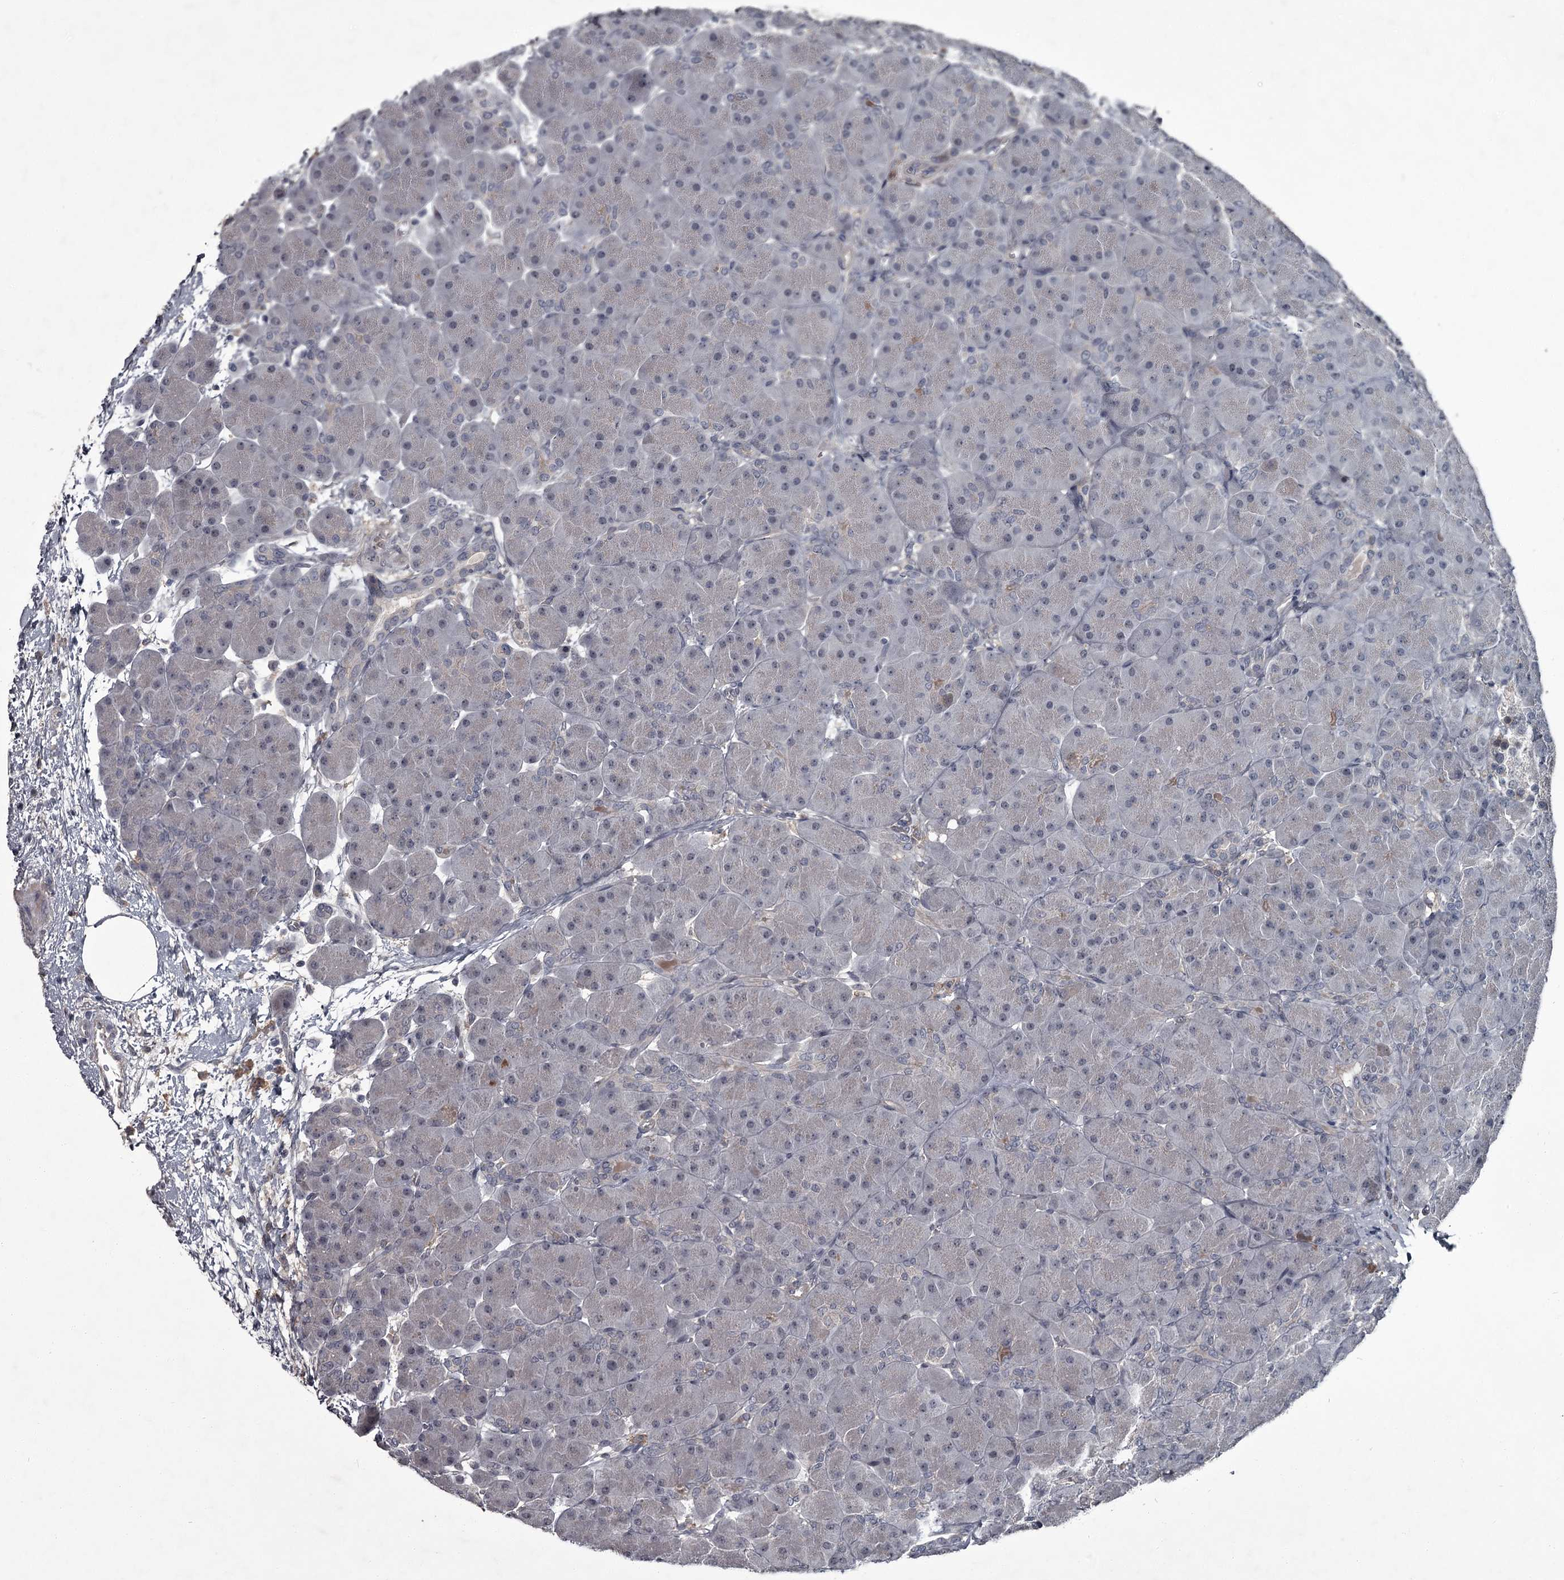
{"staining": {"intensity": "negative", "quantity": "none", "location": "none"}, "tissue": "pancreas", "cell_type": "Exocrine glandular cells", "image_type": "normal", "snomed": [{"axis": "morphology", "description": "Normal tissue, NOS"}, {"axis": "topography", "description": "Pancreas"}], "caption": "Immunohistochemical staining of unremarkable pancreas exhibits no significant staining in exocrine glandular cells. Nuclei are stained in blue.", "gene": "FLVCR2", "patient": {"sex": "male", "age": 66}}